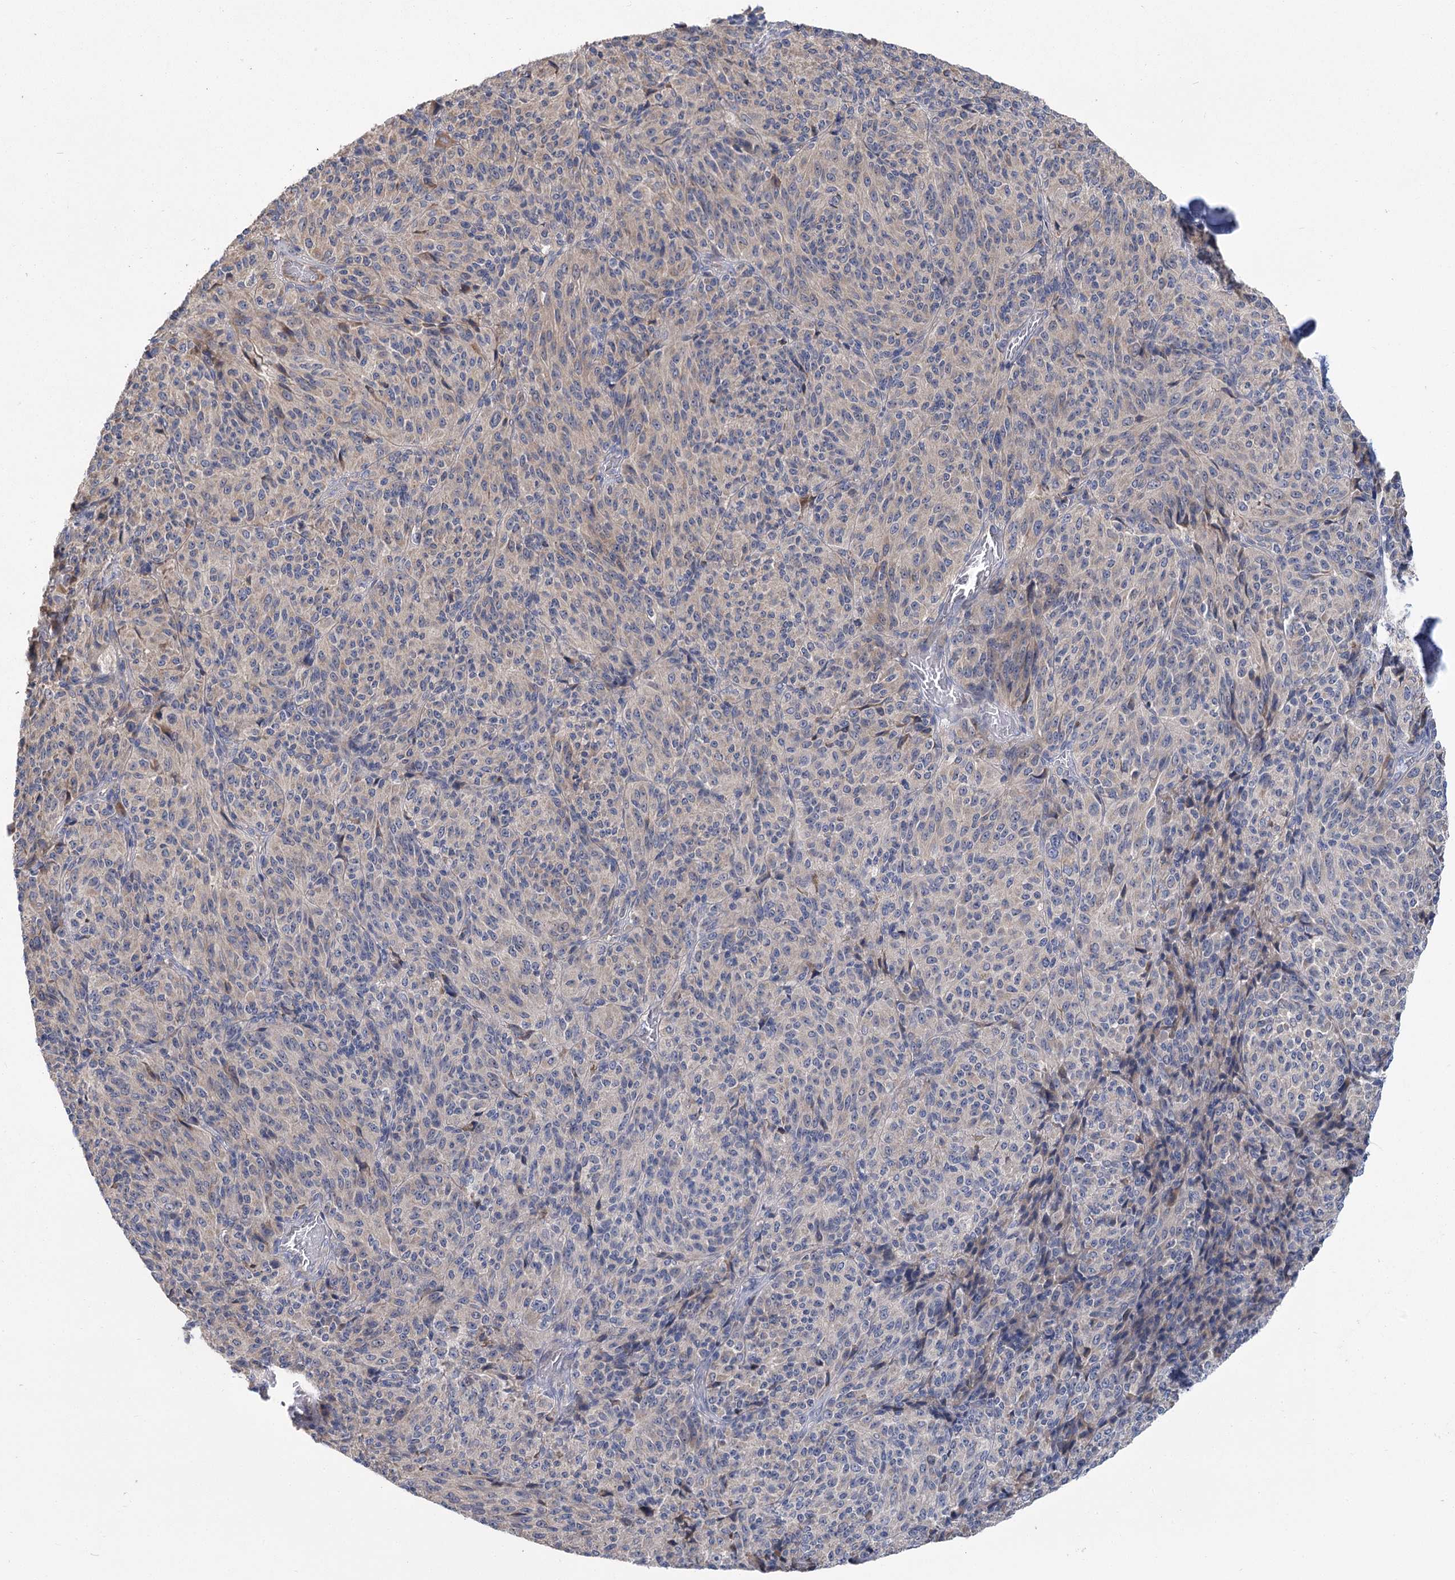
{"staining": {"intensity": "negative", "quantity": "none", "location": "none"}, "tissue": "melanoma", "cell_type": "Tumor cells", "image_type": "cancer", "snomed": [{"axis": "morphology", "description": "Malignant melanoma, Metastatic site"}, {"axis": "topography", "description": "Brain"}], "caption": "Image shows no significant protein positivity in tumor cells of malignant melanoma (metastatic site).", "gene": "PBLD", "patient": {"sex": "female", "age": 56}}